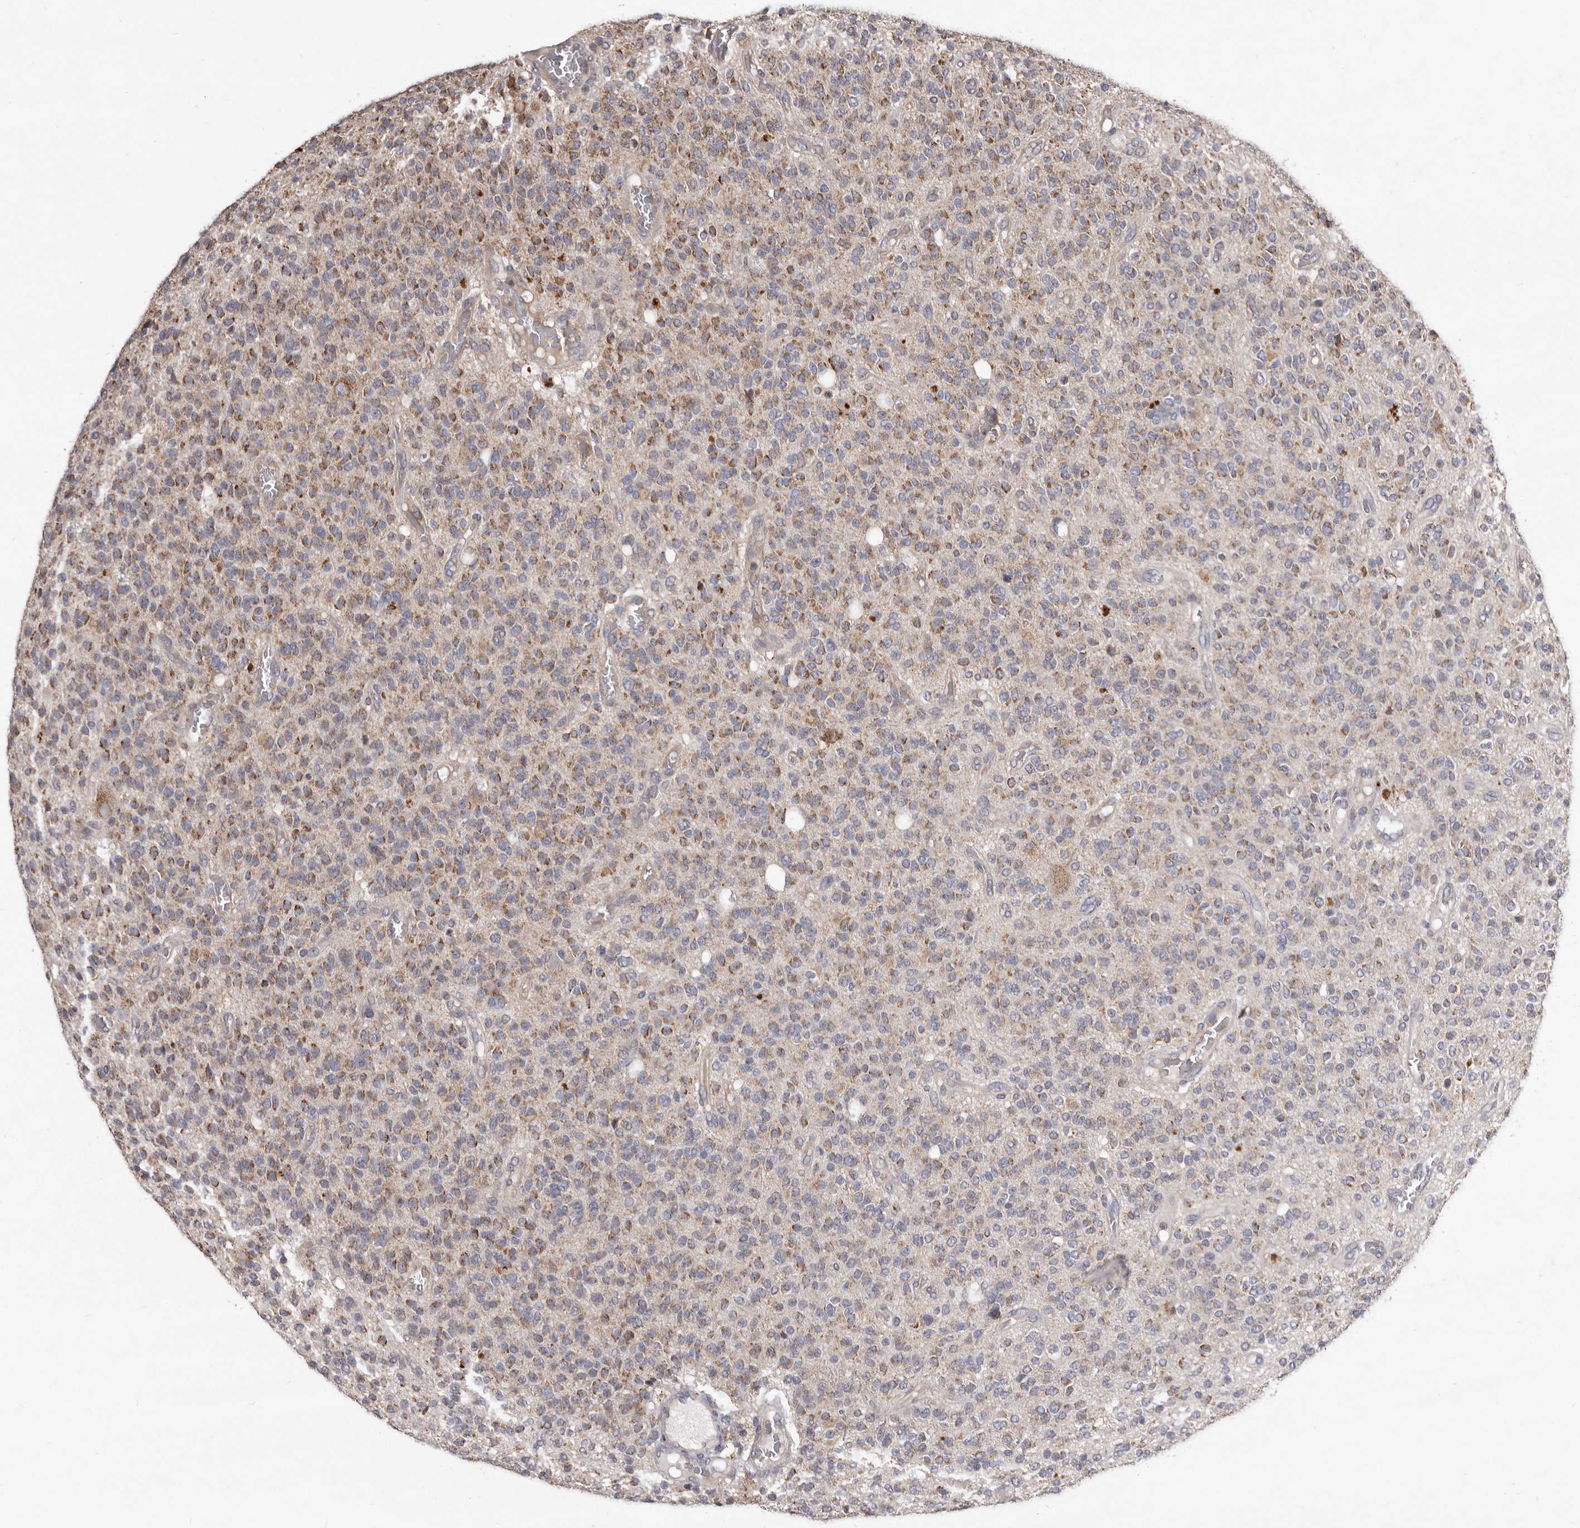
{"staining": {"intensity": "moderate", "quantity": "25%-75%", "location": "cytoplasmic/membranous"}, "tissue": "glioma", "cell_type": "Tumor cells", "image_type": "cancer", "snomed": [{"axis": "morphology", "description": "Glioma, malignant, High grade"}, {"axis": "topography", "description": "Brain"}], "caption": "Immunohistochemistry image of glioma stained for a protein (brown), which exhibits medium levels of moderate cytoplasmic/membranous positivity in approximately 25%-75% of tumor cells.", "gene": "CXCL14", "patient": {"sex": "male", "age": 34}}